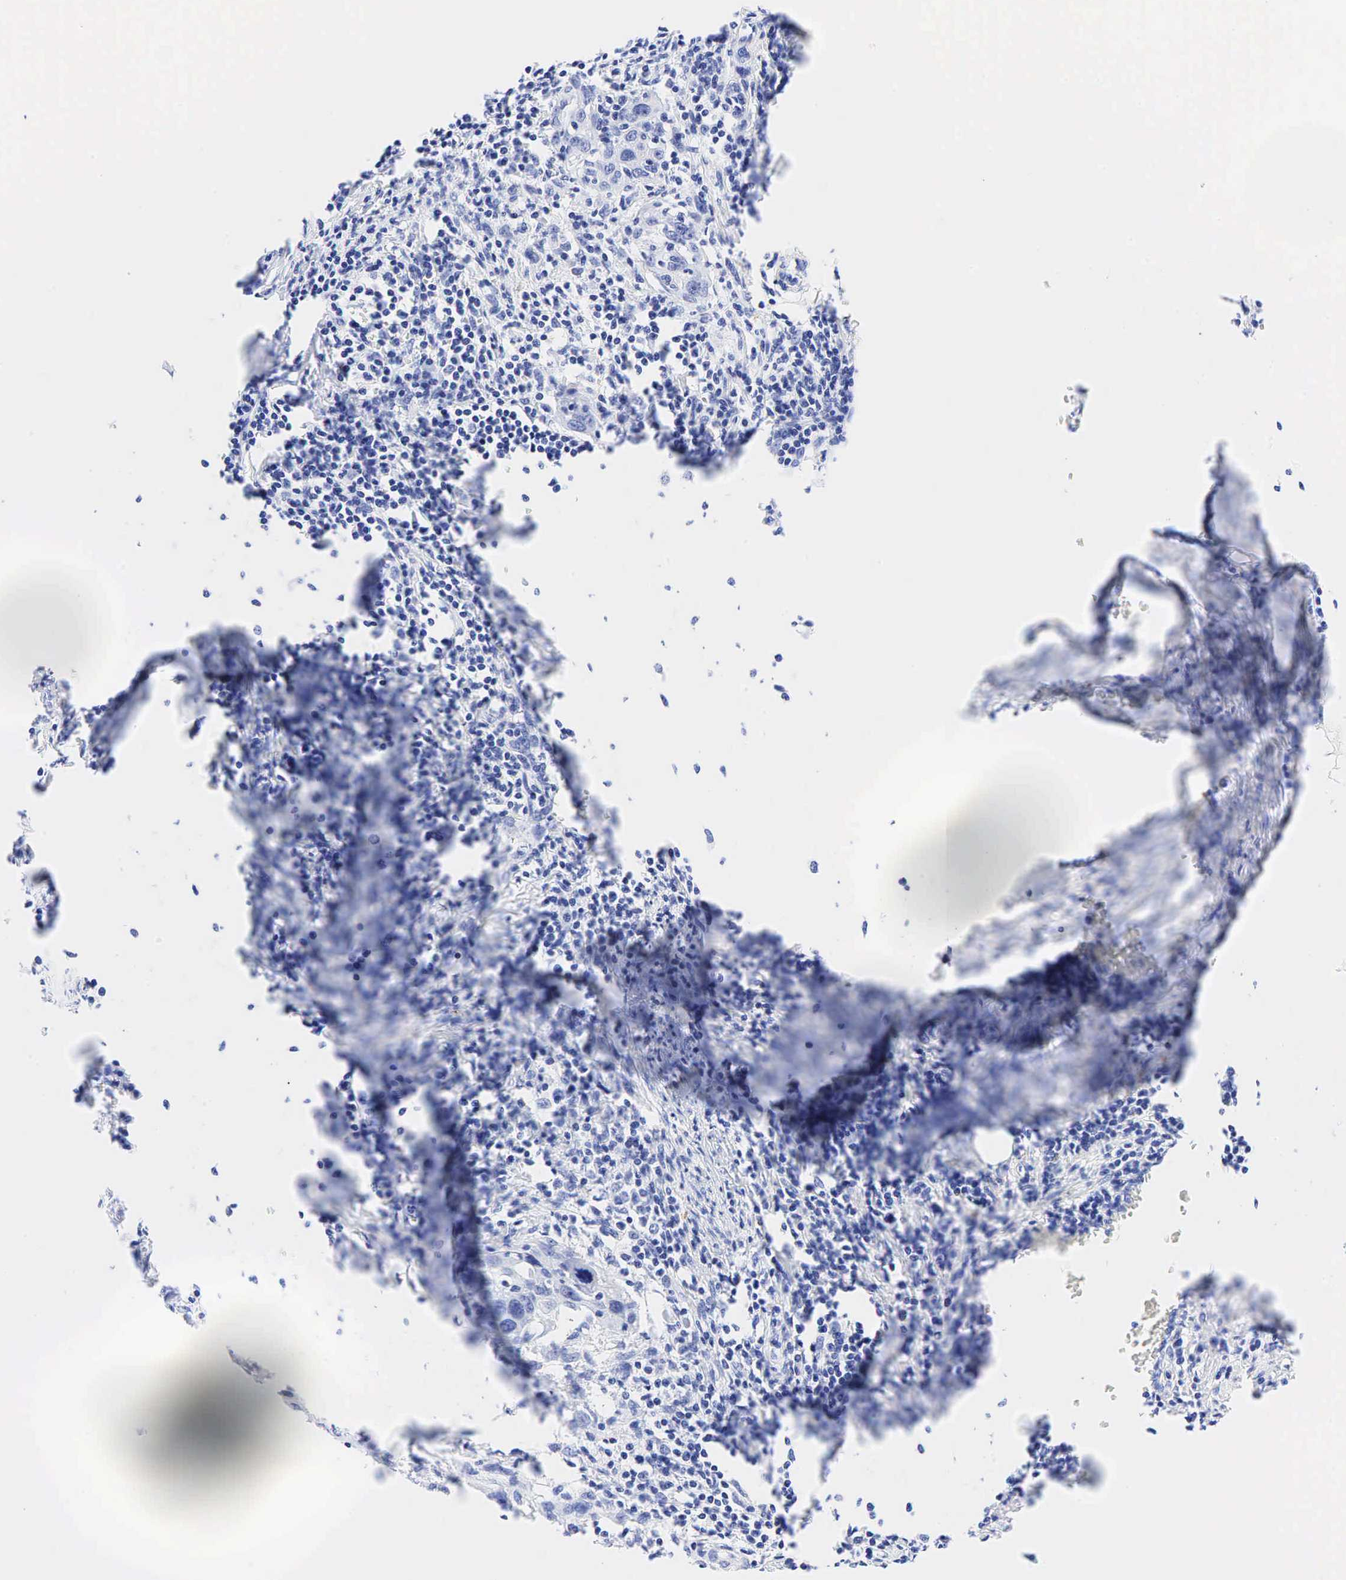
{"staining": {"intensity": "negative", "quantity": "none", "location": "none"}, "tissue": "cervical cancer", "cell_type": "Tumor cells", "image_type": "cancer", "snomed": [{"axis": "morphology", "description": "Squamous cell carcinoma, NOS"}, {"axis": "topography", "description": "Cervix"}], "caption": "The immunohistochemistry micrograph has no significant expression in tumor cells of cervical squamous cell carcinoma tissue.", "gene": "CHGA", "patient": {"sex": "female", "age": 54}}